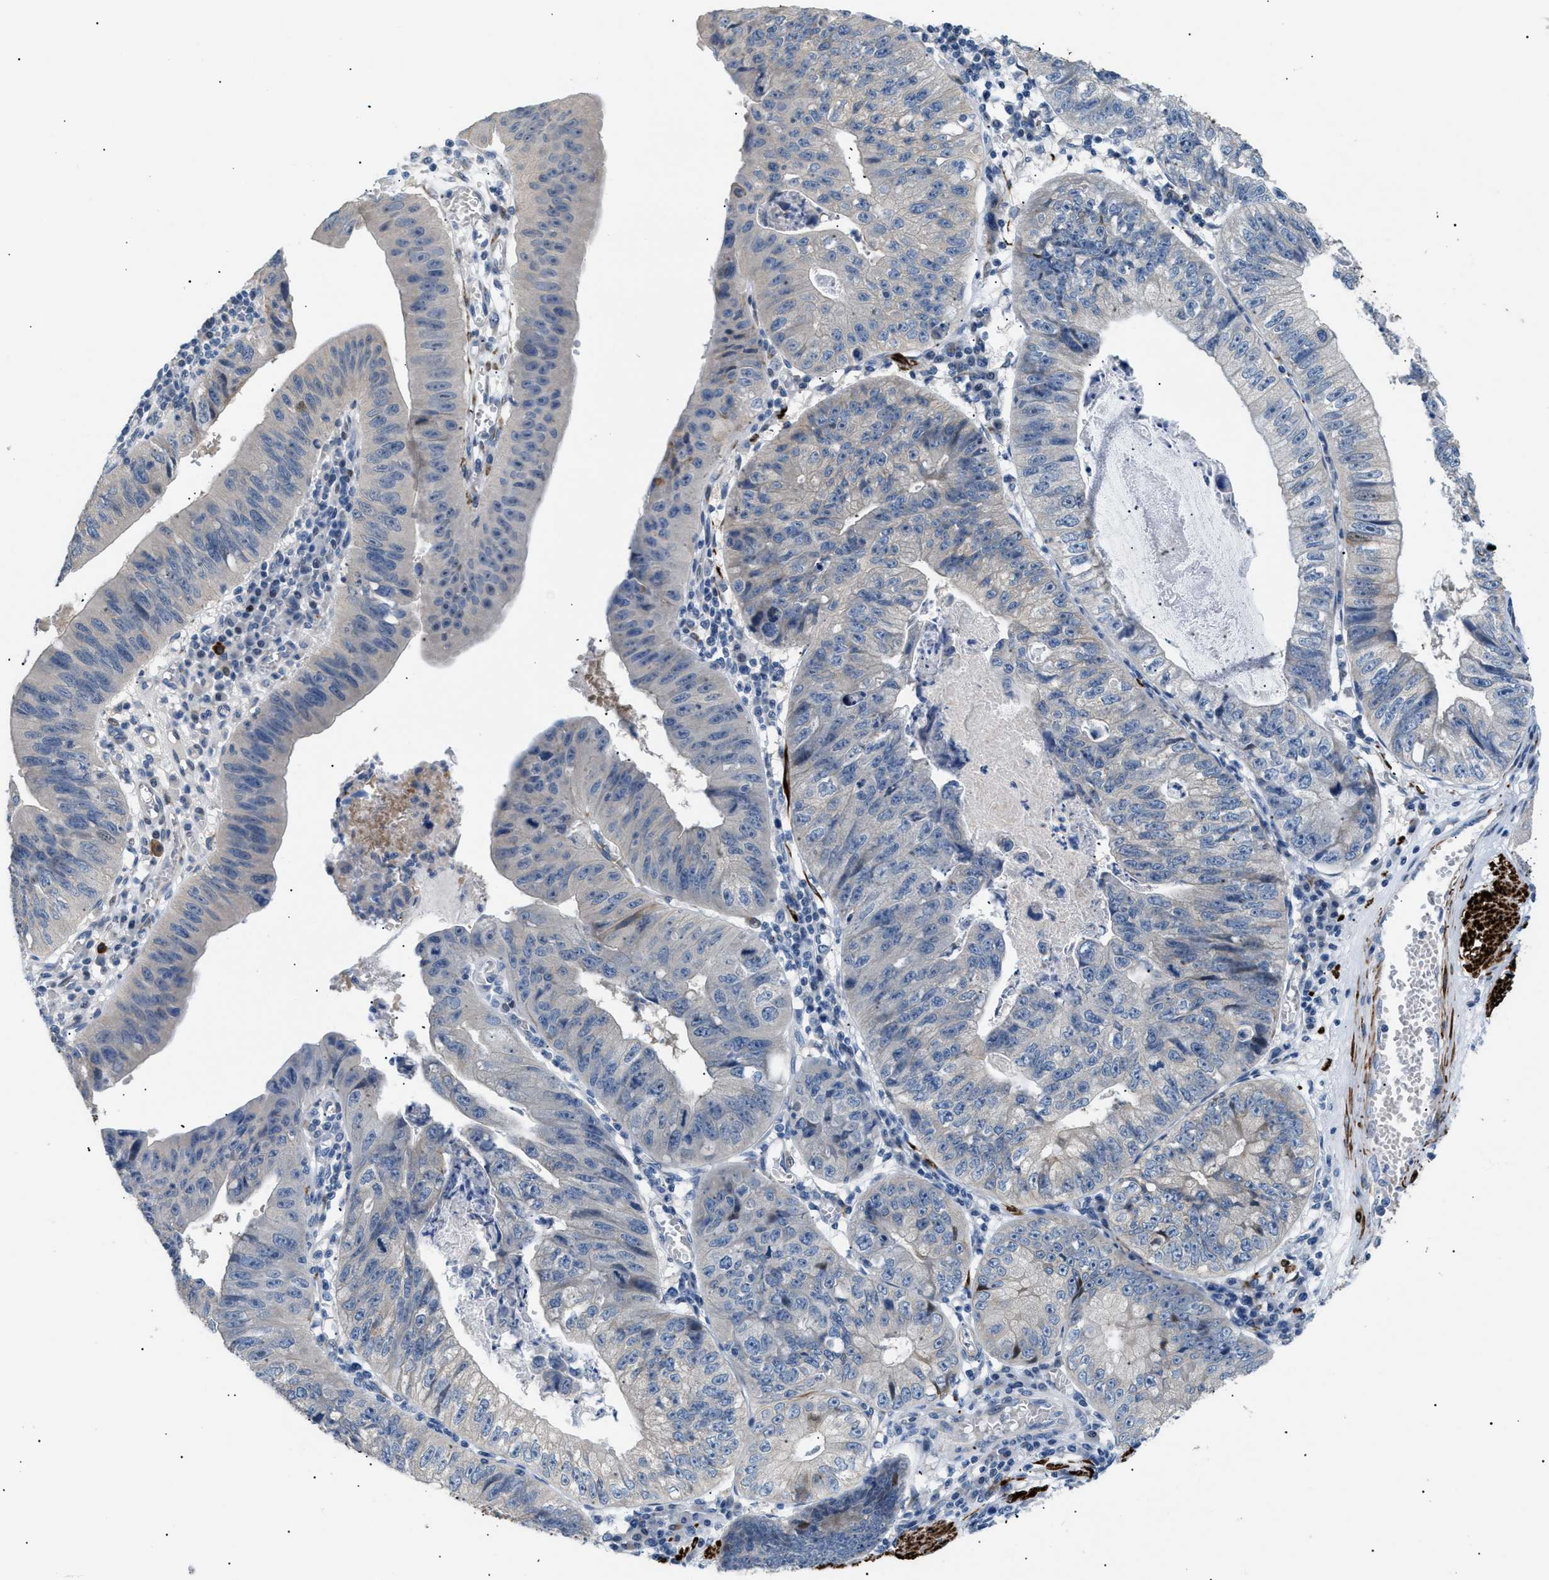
{"staining": {"intensity": "moderate", "quantity": "<25%", "location": "nuclear"}, "tissue": "stomach cancer", "cell_type": "Tumor cells", "image_type": "cancer", "snomed": [{"axis": "morphology", "description": "Adenocarcinoma, NOS"}, {"axis": "topography", "description": "Stomach"}], "caption": "Stomach adenocarcinoma was stained to show a protein in brown. There is low levels of moderate nuclear staining in about <25% of tumor cells. (brown staining indicates protein expression, while blue staining denotes nuclei).", "gene": "ICA1", "patient": {"sex": "male", "age": 59}}